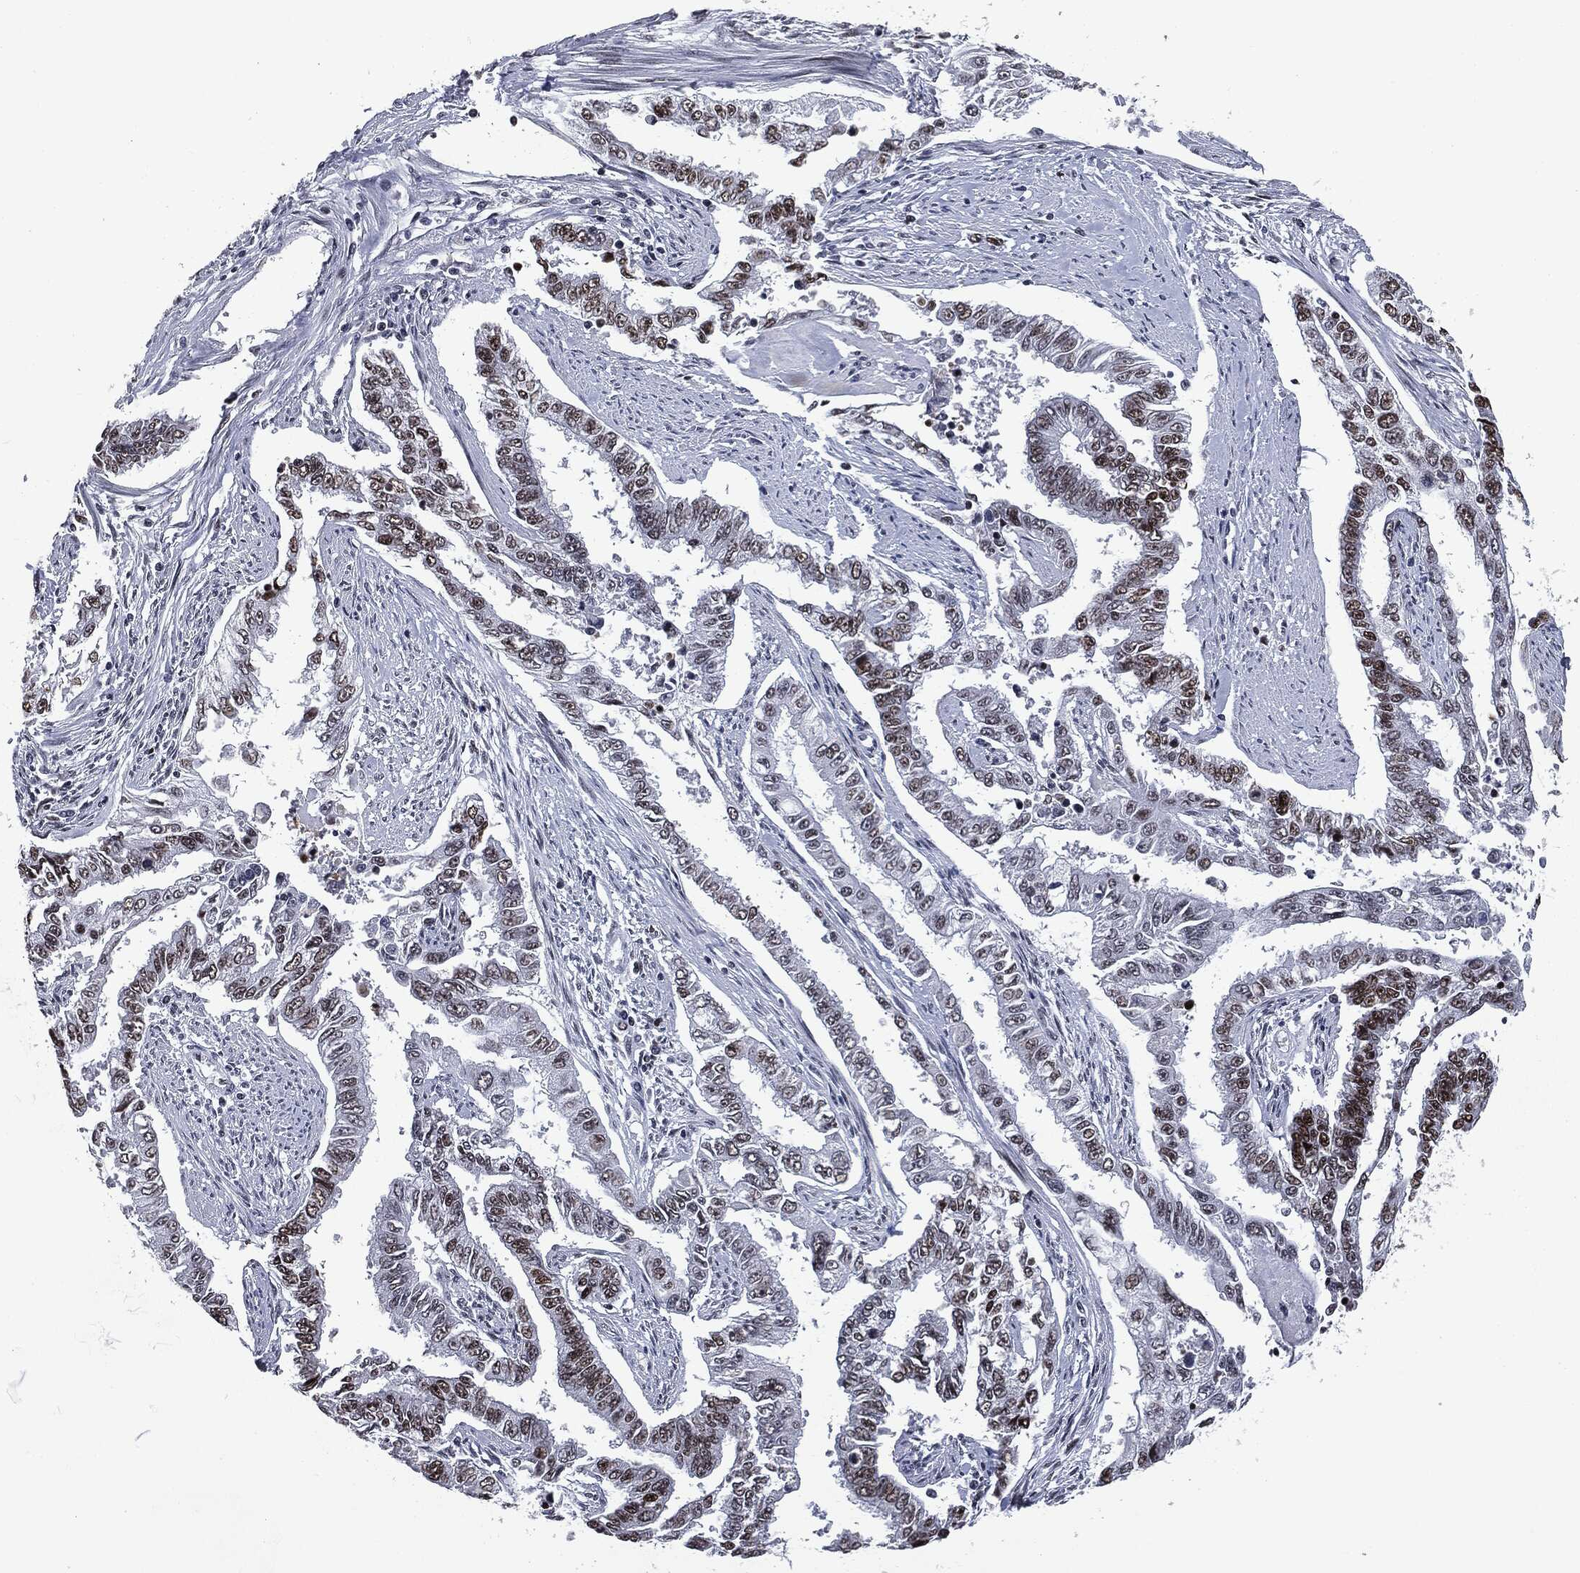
{"staining": {"intensity": "strong", "quantity": "<25%", "location": "nuclear"}, "tissue": "endometrial cancer", "cell_type": "Tumor cells", "image_type": "cancer", "snomed": [{"axis": "morphology", "description": "Adenocarcinoma, NOS"}, {"axis": "topography", "description": "Uterus"}], "caption": "Tumor cells display medium levels of strong nuclear positivity in about <25% of cells in endometrial cancer.", "gene": "MSH2", "patient": {"sex": "female", "age": 59}}